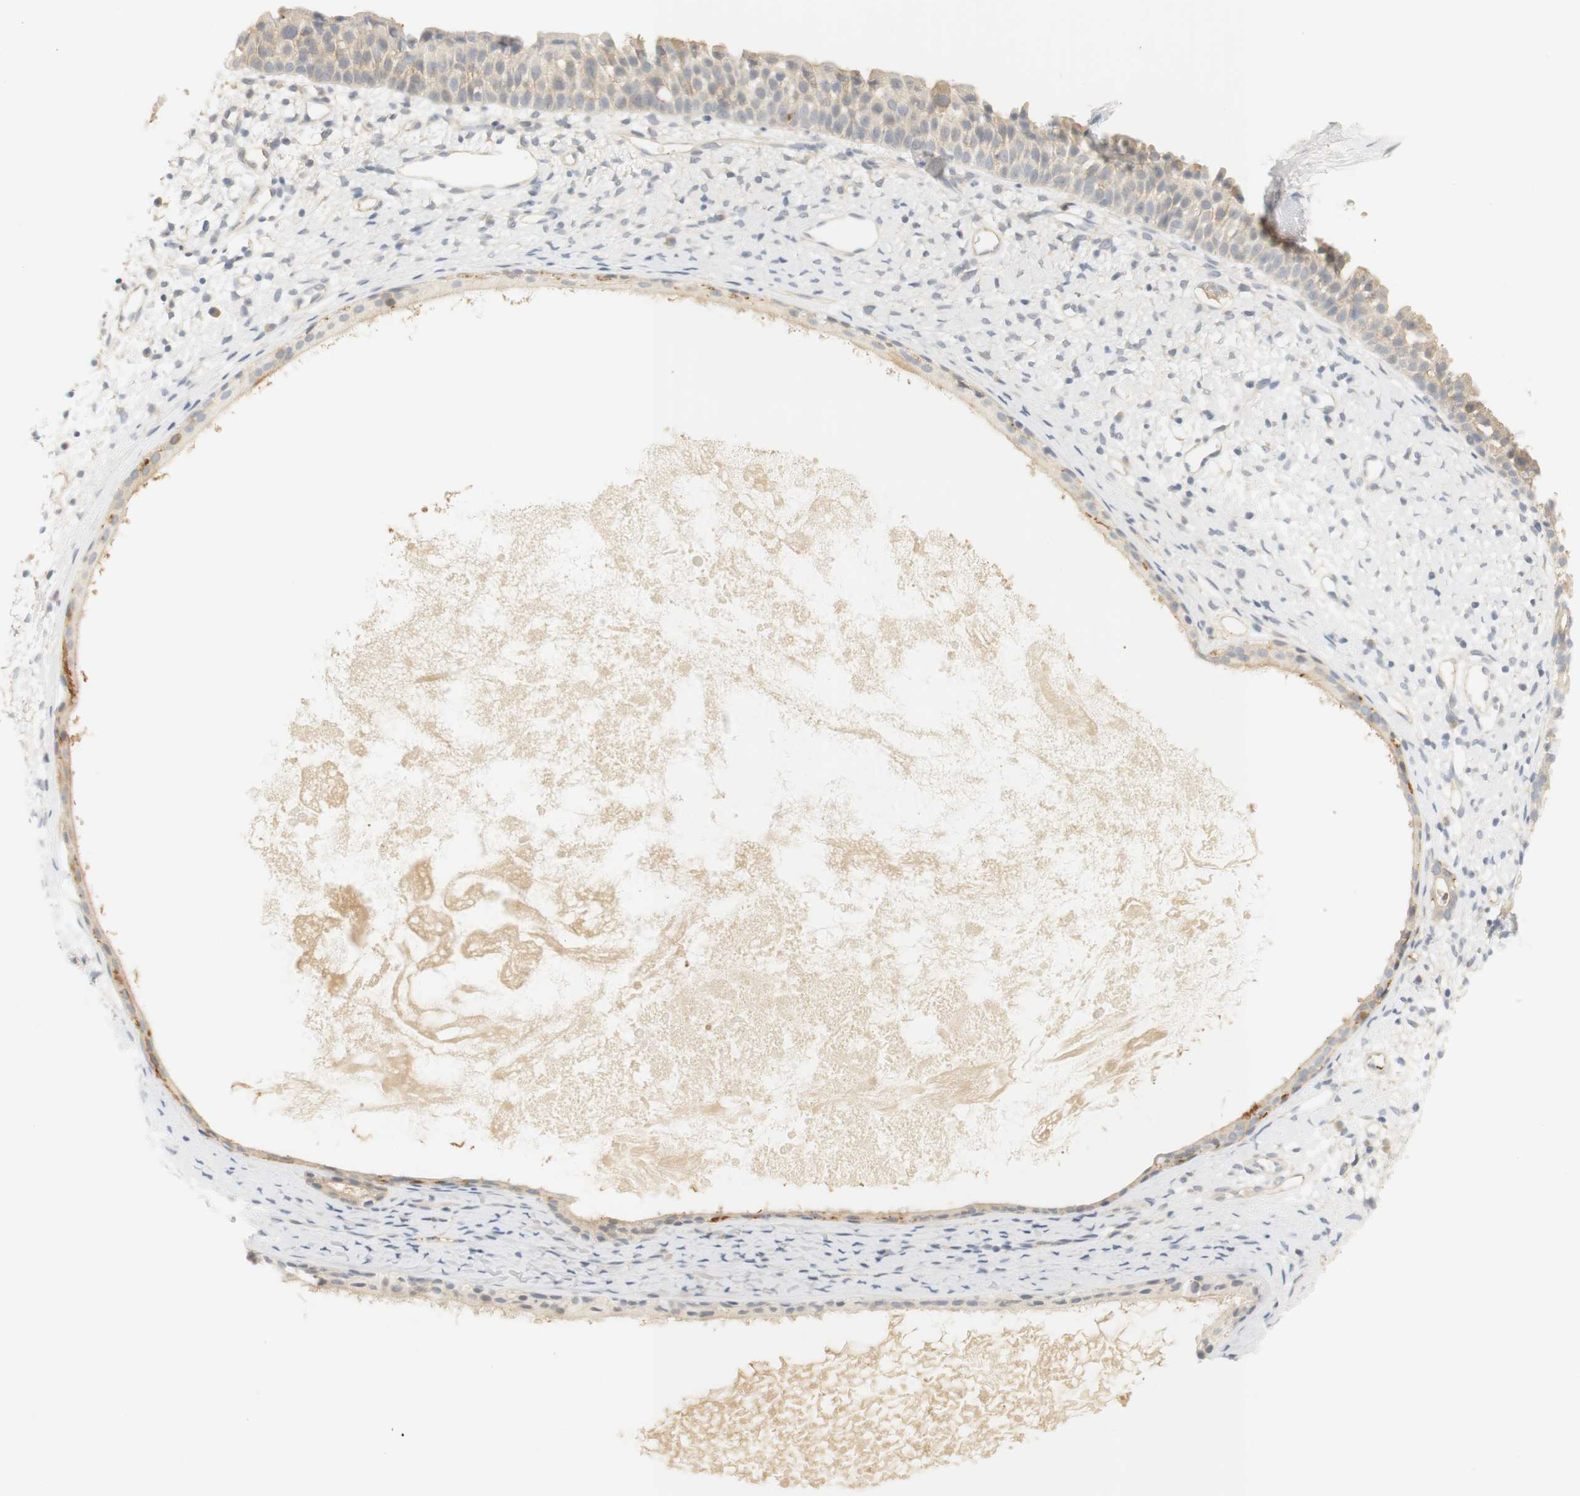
{"staining": {"intensity": "weak", "quantity": "<25%", "location": "cytoplasmic/membranous"}, "tissue": "nasopharynx", "cell_type": "Respiratory epithelial cells", "image_type": "normal", "snomed": [{"axis": "morphology", "description": "Normal tissue, NOS"}, {"axis": "topography", "description": "Nasopharynx"}], "caption": "Human nasopharynx stained for a protein using immunohistochemistry (IHC) displays no expression in respiratory epithelial cells.", "gene": "RTN3", "patient": {"sex": "male", "age": 22}}